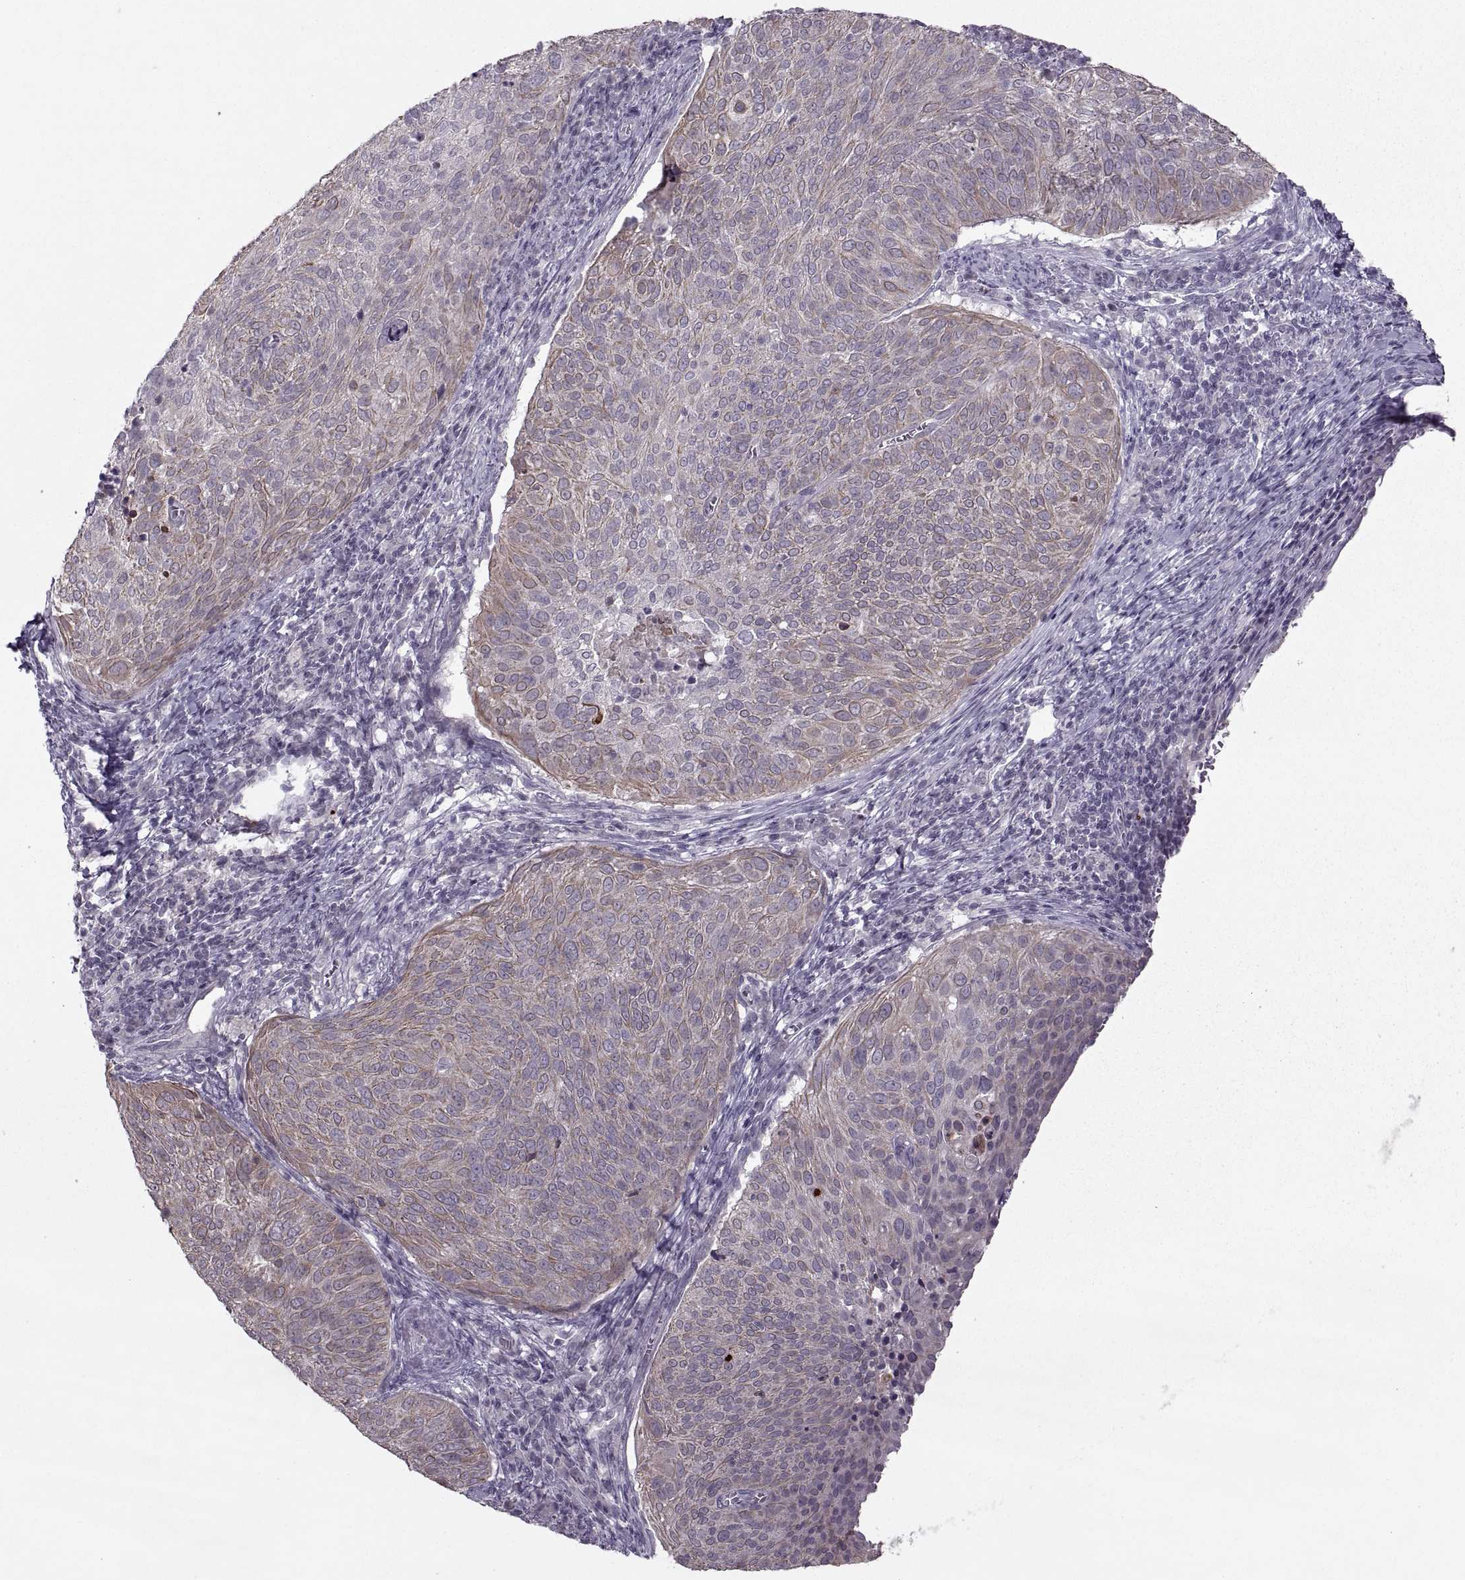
{"staining": {"intensity": "weak", "quantity": ">75%", "location": "cytoplasmic/membranous"}, "tissue": "cervical cancer", "cell_type": "Tumor cells", "image_type": "cancer", "snomed": [{"axis": "morphology", "description": "Squamous cell carcinoma, NOS"}, {"axis": "topography", "description": "Cervix"}], "caption": "Protein positivity by immunohistochemistry demonstrates weak cytoplasmic/membranous staining in about >75% of tumor cells in cervical cancer (squamous cell carcinoma).", "gene": "MGAT4D", "patient": {"sex": "female", "age": 39}}